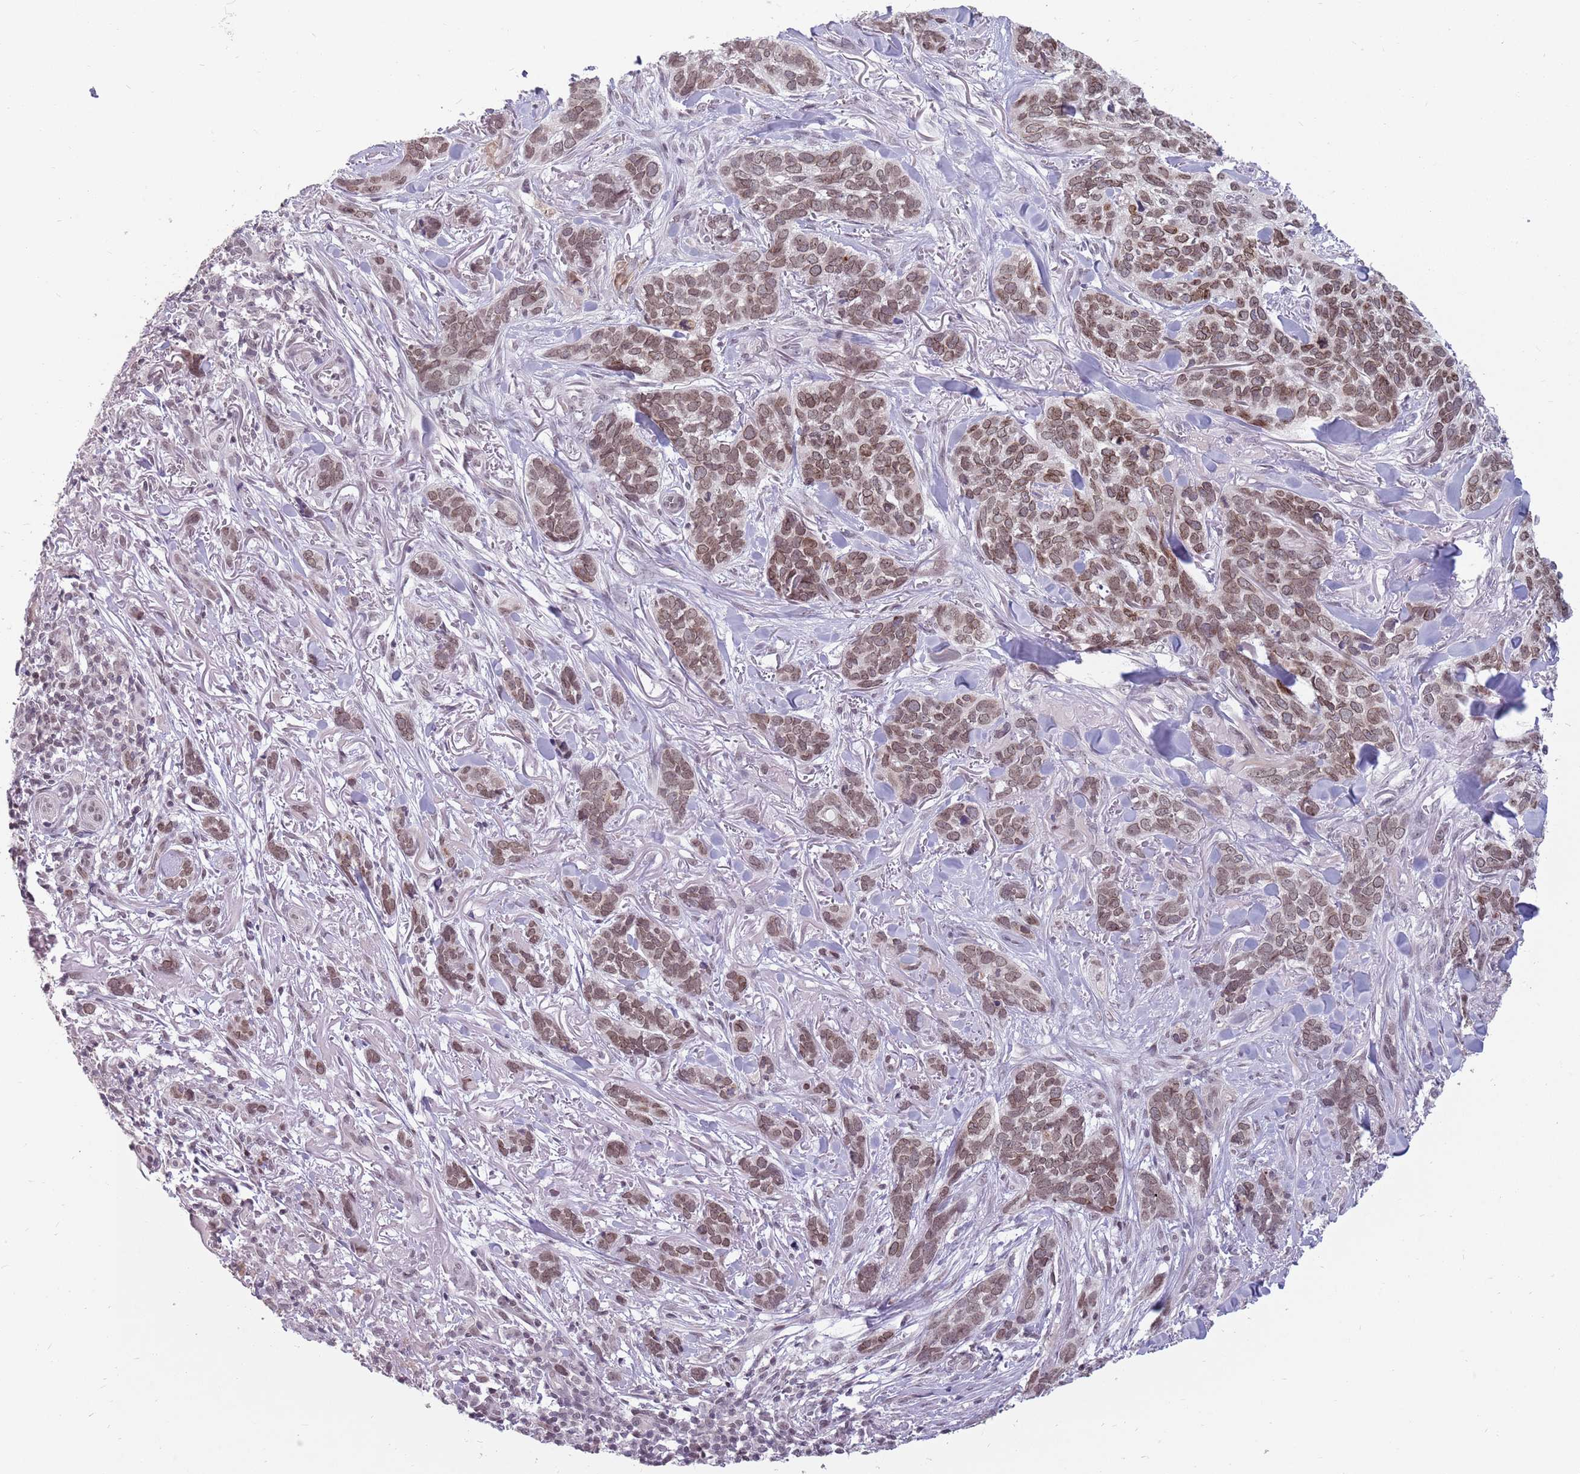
{"staining": {"intensity": "moderate", "quantity": ">75%", "location": "nuclear"}, "tissue": "skin cancer", "cell_type": "Tumor cells", "image_type": "cancer", "snomed": [{"axis": "morphology", "description": "Basal cell carcinoma"}, {"axis": "topography", "description": "Skin"}], "caption": "Immunohistochemical staining of human skin cancer (basal cell carcinoma) displays medium levels of moderate nuclear expression in about >75% of tumor cells. The protein is shown in brown color, while the nuclei are stained blue.", "gene": "ZNF574", "patient": {"sex": "male", "age": 86}}